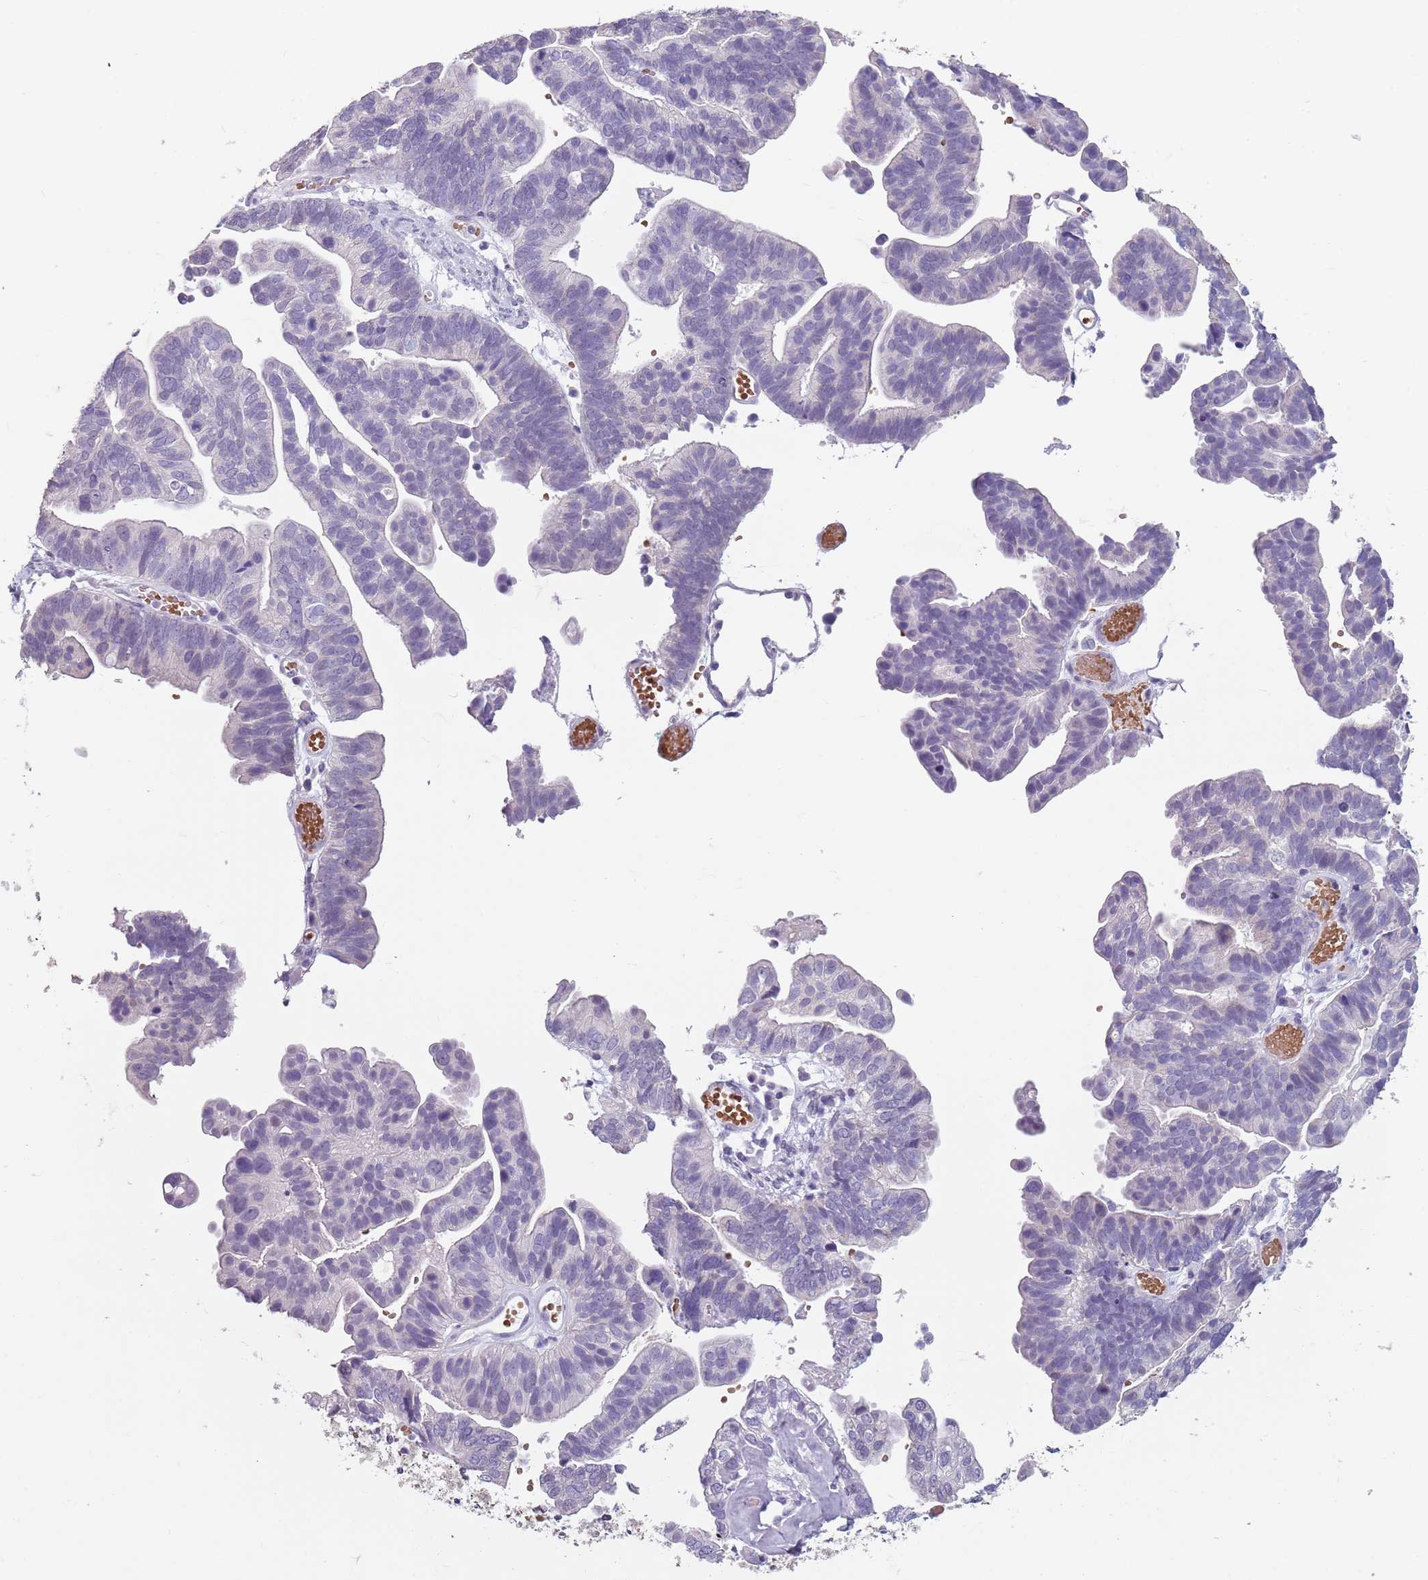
{"staining": {"intensity": "negative", "quantity": "none", "location": "none"}, "tissue": "ovarian cancer", "cell_type": "Tumor cells", "image_type": "cancer", "snomed": [{"axis": "morphology", "description": "Cystadenocarcinoma, serous, NOS"}, {"axis": "topography", "description": "Ovary"}], "caption": "The immunohistochemistry micrograph has no significant positivity in tumor cells of ovarian serous cystadenocarcinoma tissue.", "gene": "SPESP1", "patient": {"sex": "female", "age": 56}}